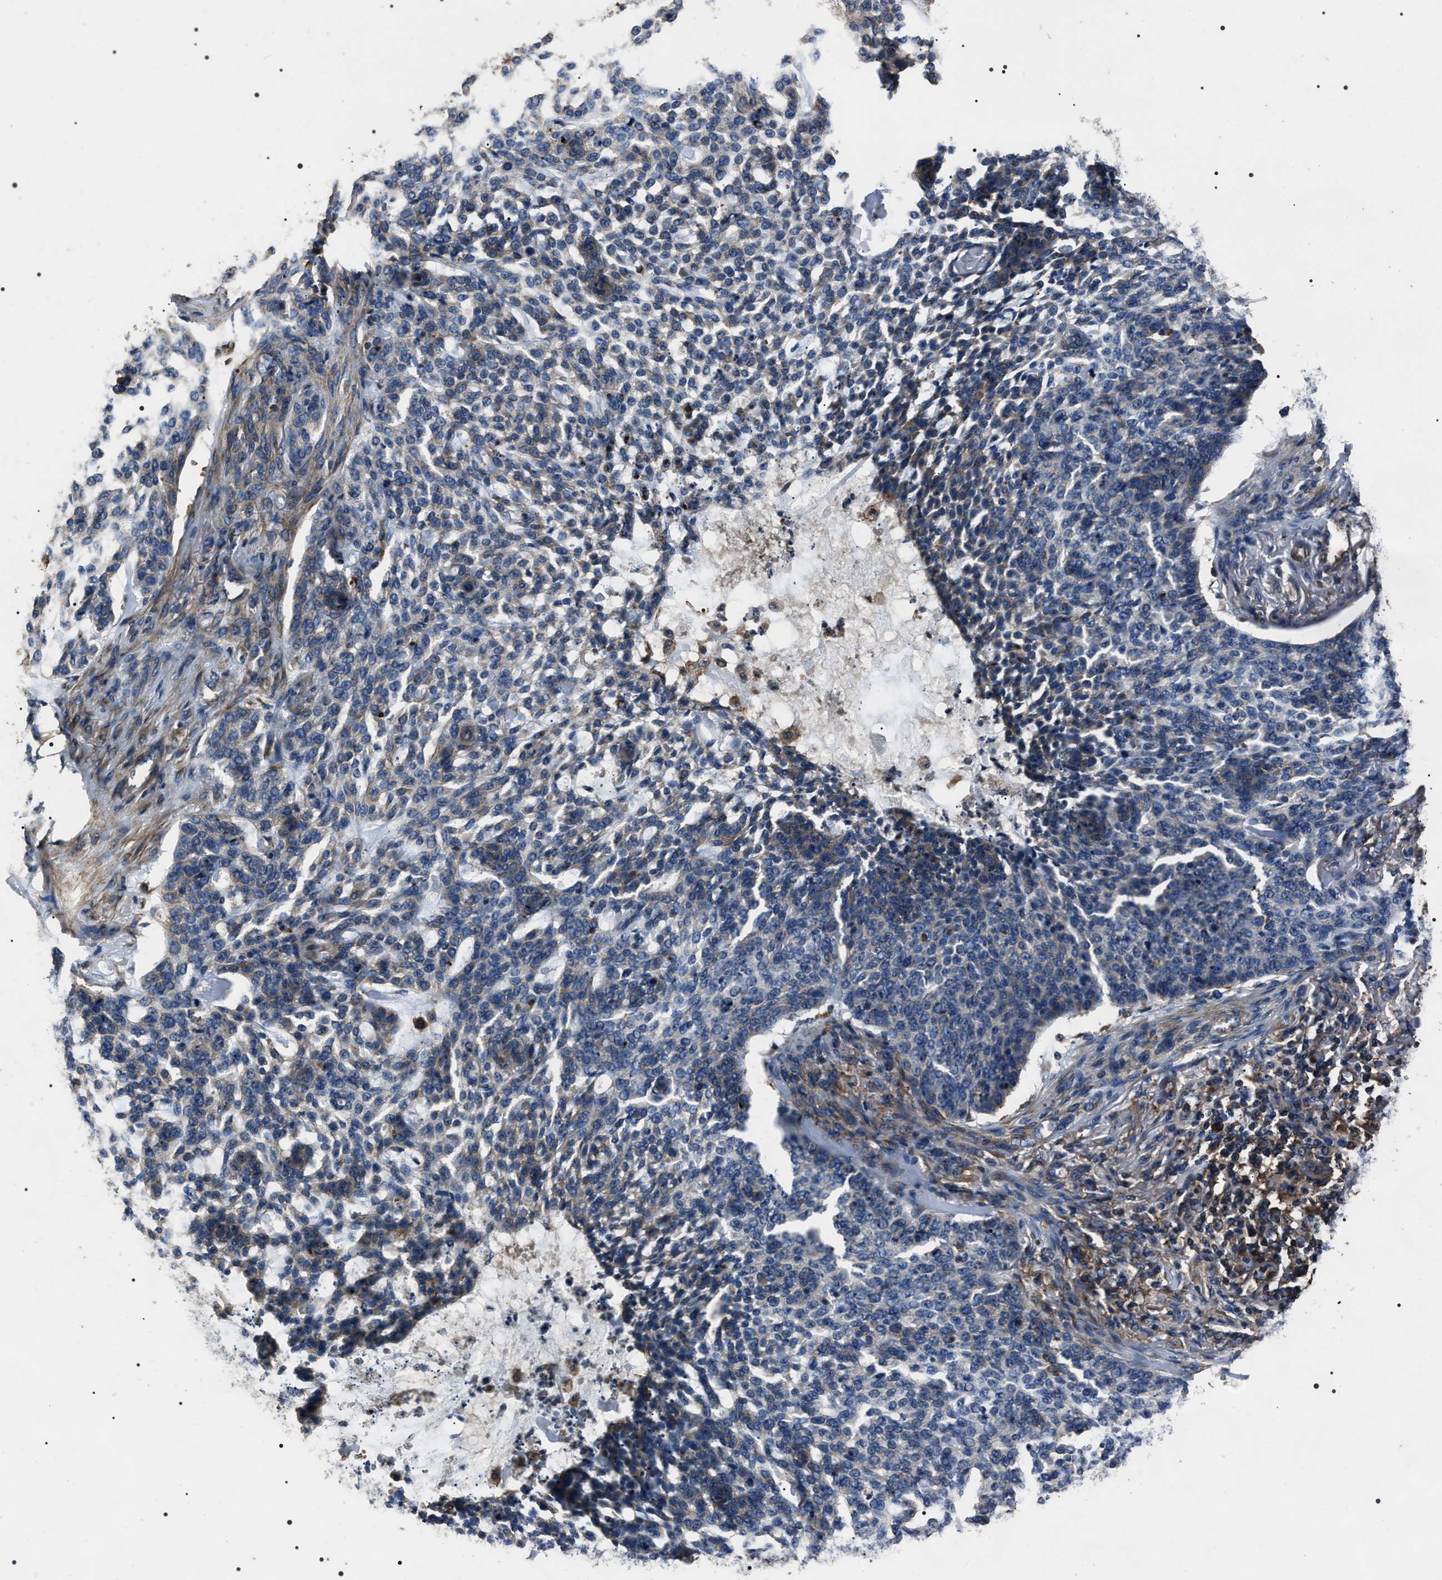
{"staining": {"intensity": "weak", "quantity": "<25%", "location": "cytoplasmic/membranous"}, "tissue": "skin cancer", "cell_type": "Tumor cells", "image_type": "cancer", "snomed": [{"axis": "morphology", "description": "Basal cell carcinoma"}, {"axis": "topography", "description": "Skin"}], "caption": "High power microscopy image of an IHC photomicrograph of skin basal cell carcinoma, revealing no significant expression in tumor cells.", "gene": "HSCB", "patient": {"sex": "female", "age": 64}}